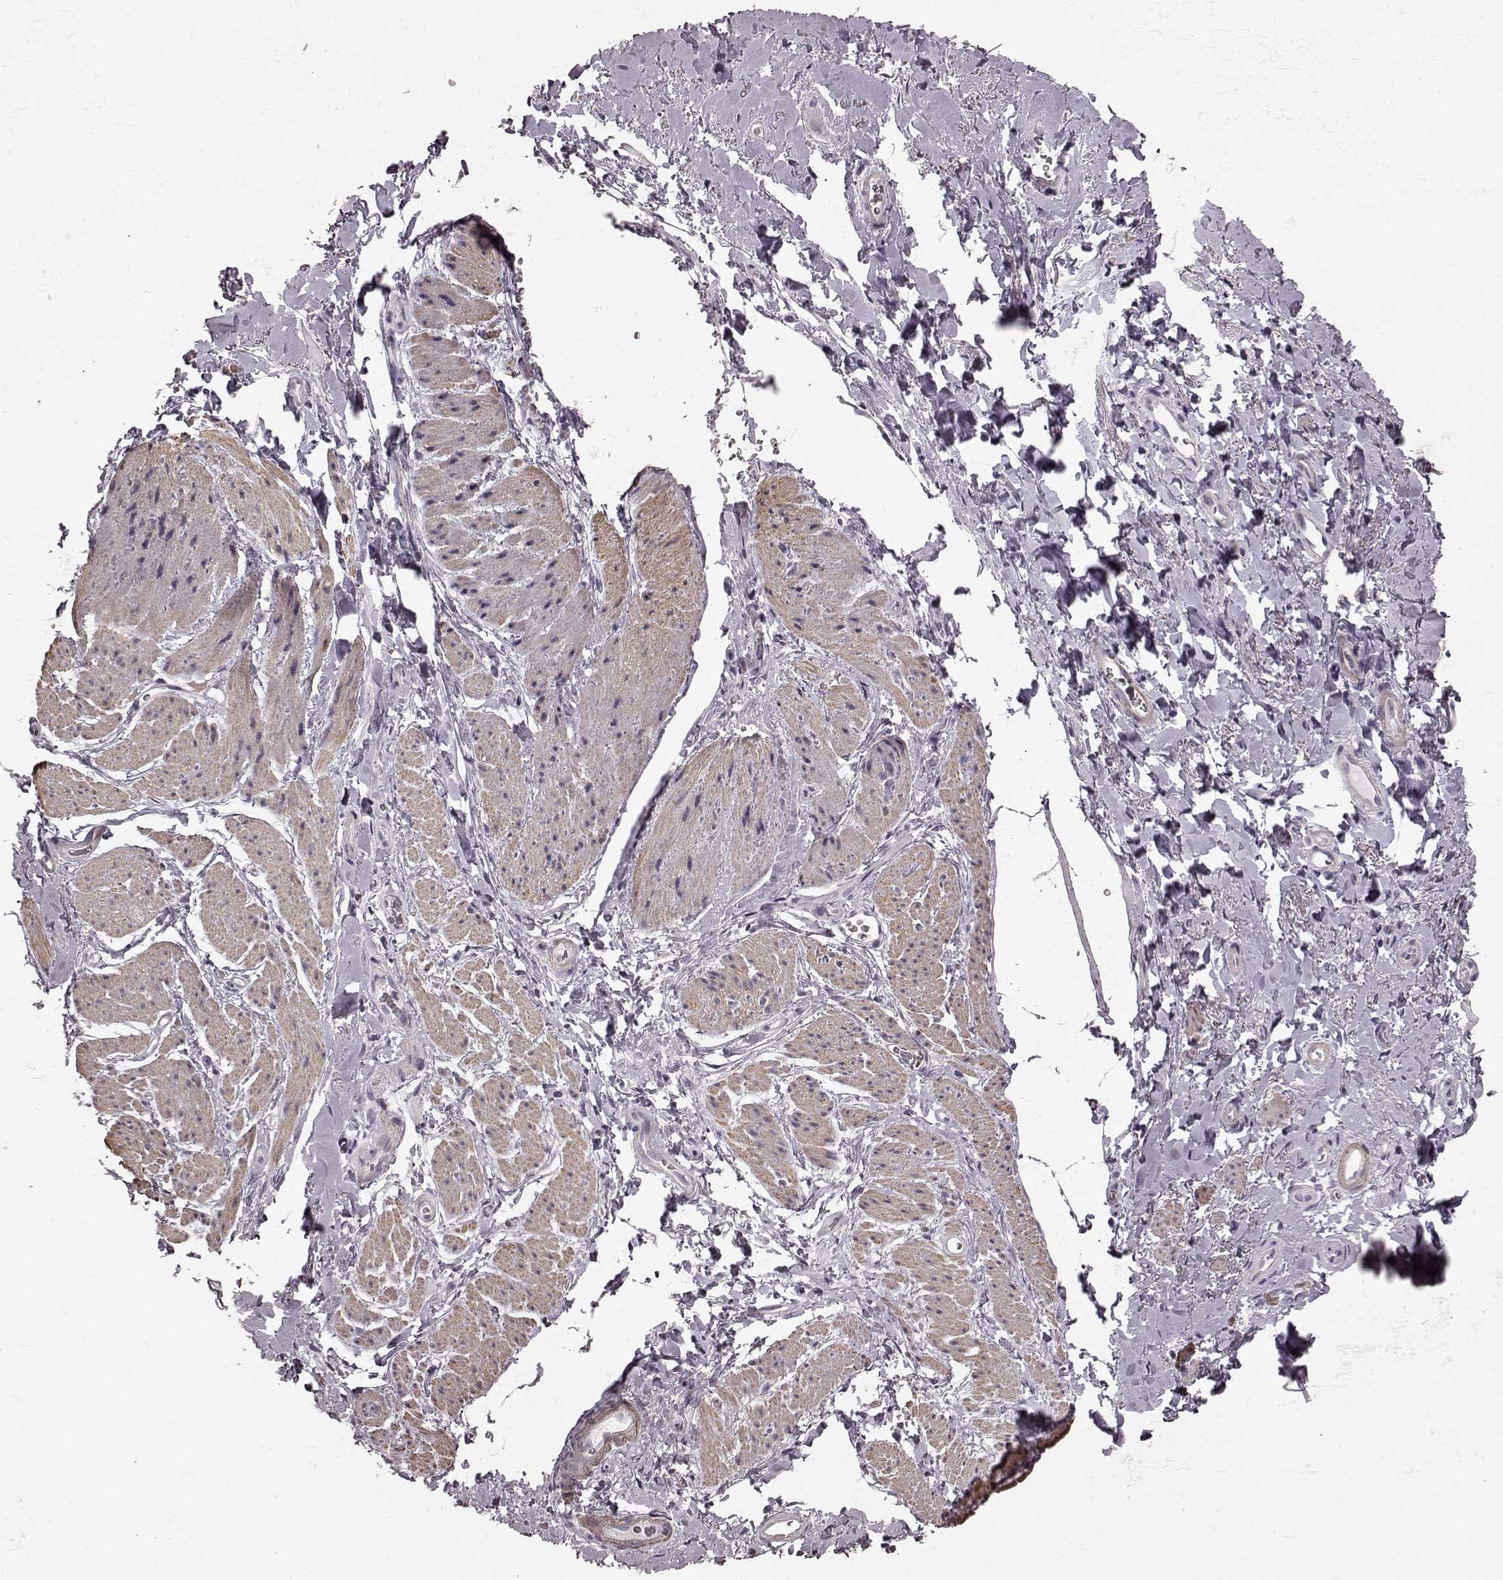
{"staining": {"intensity": "negative", "quantity": "none", "location": "none"}, "tissue": "adipose tissue", "cell_type": "Adipocytes", "image_type": "normal", "snomed": [{"axis": "morphology", "description": "Normal tissue, NOS"}, {"axis": "topography", "description": "Anal"}, {"axis": "topography", "description": "Peripheral nerve tissue"}], "caption": "An image of adipose tissue stained for a protein shows no brown staining in adipocytes.", "gene": "SLCO3A1", "patient": {"sex": "male", "age": 53}}